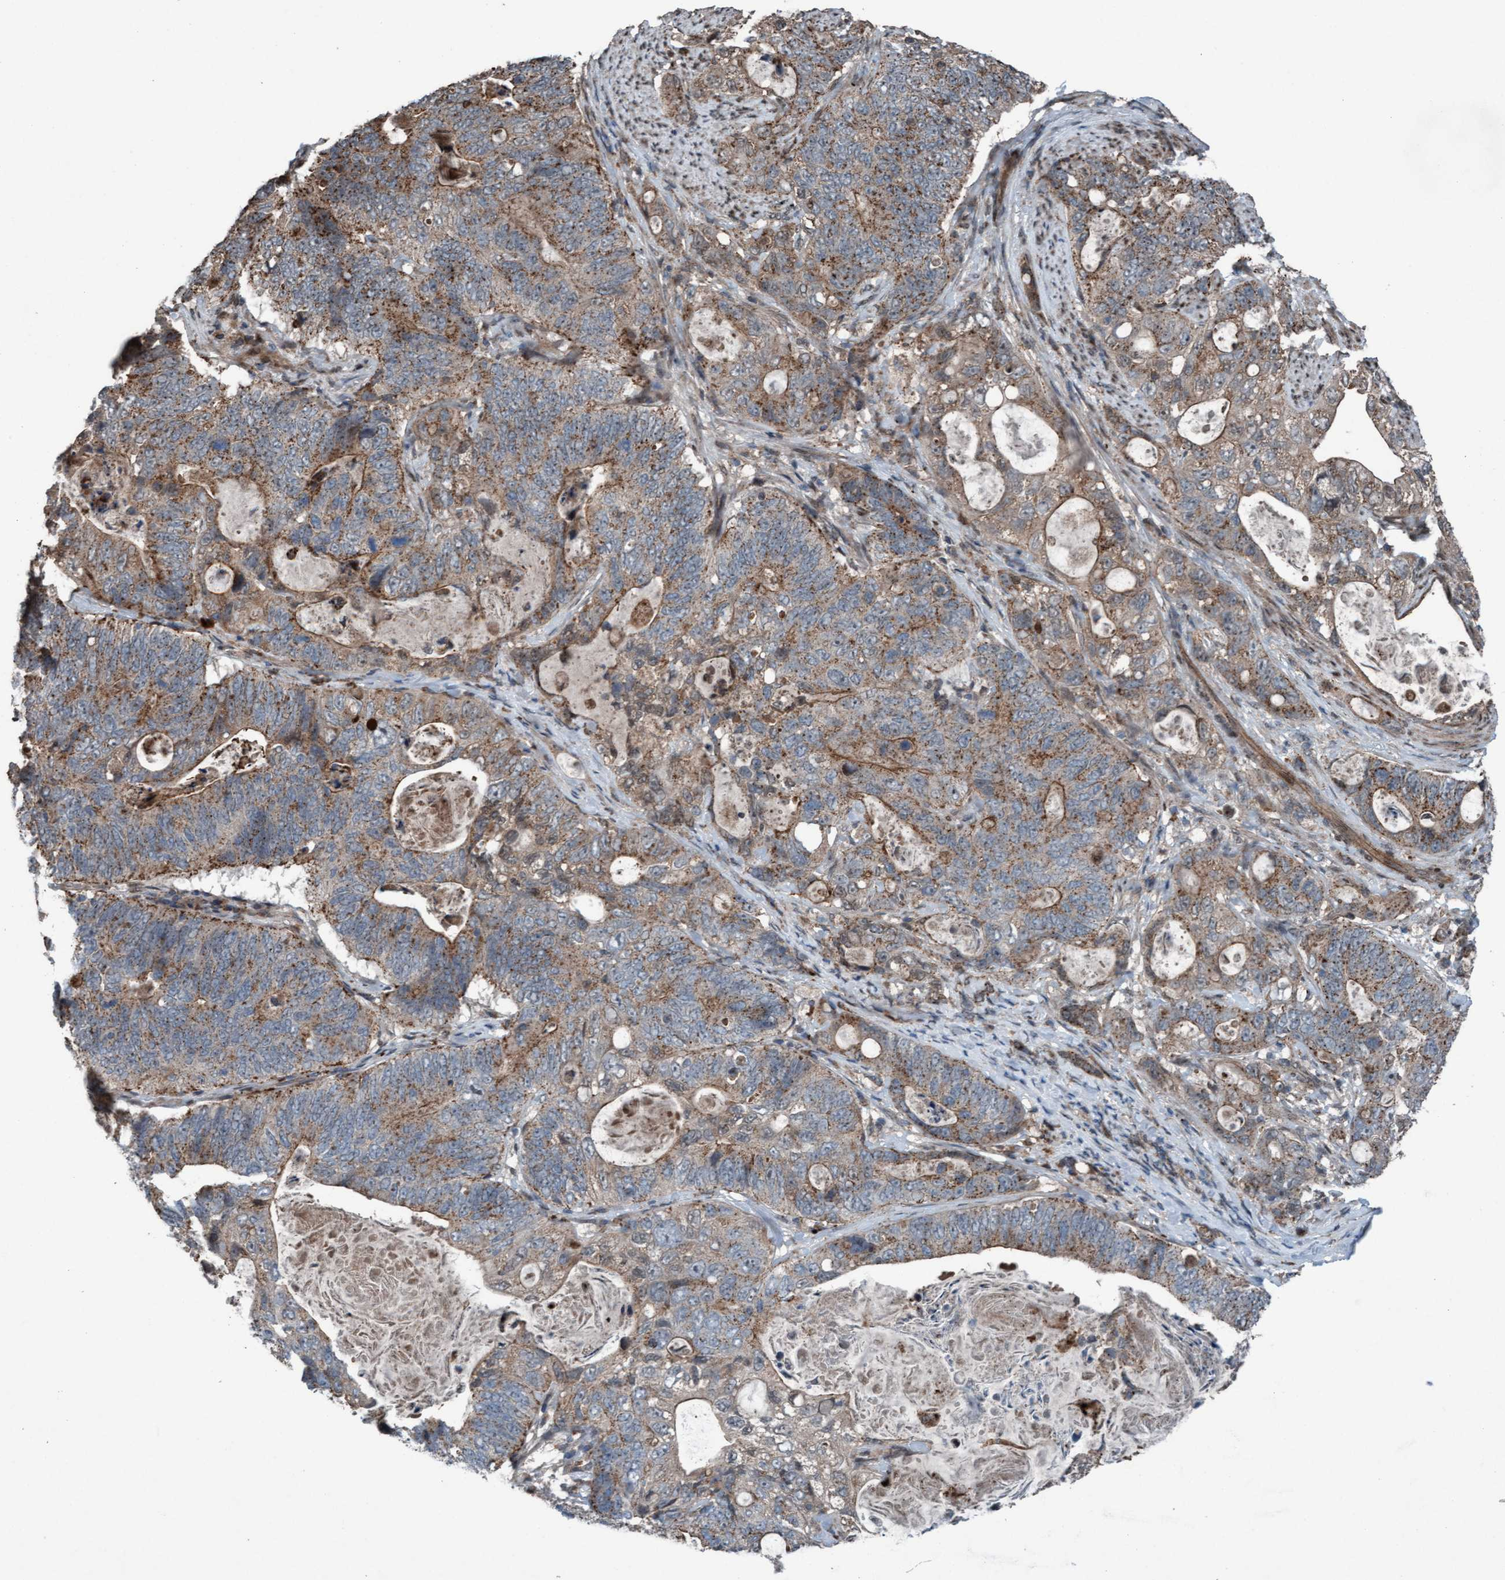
{"staining": {"intensity": "moderate", "quantity": ">75%", "location": "cytoplasmic/membranous"}, "tissue": "stomach cancer", "cell_type": "Tumor cells", "image_type": "cancer", "snomed": [{"axis": "morphology", "description": "Normal tissue, NOS"}, {"axis": "morphology", "description": "Adenocarcinoma, NOS"}, {"axis": "topography", "description": "Stomach"}], "caption": "Protein expression by IHC displays moderate cytoplasmic/membranous expression in approximately >75% of tumor cells in stomach adenocarcinoma.", "gene": "PLXNB2", "patient": {"sex": "female", "age": 89}}